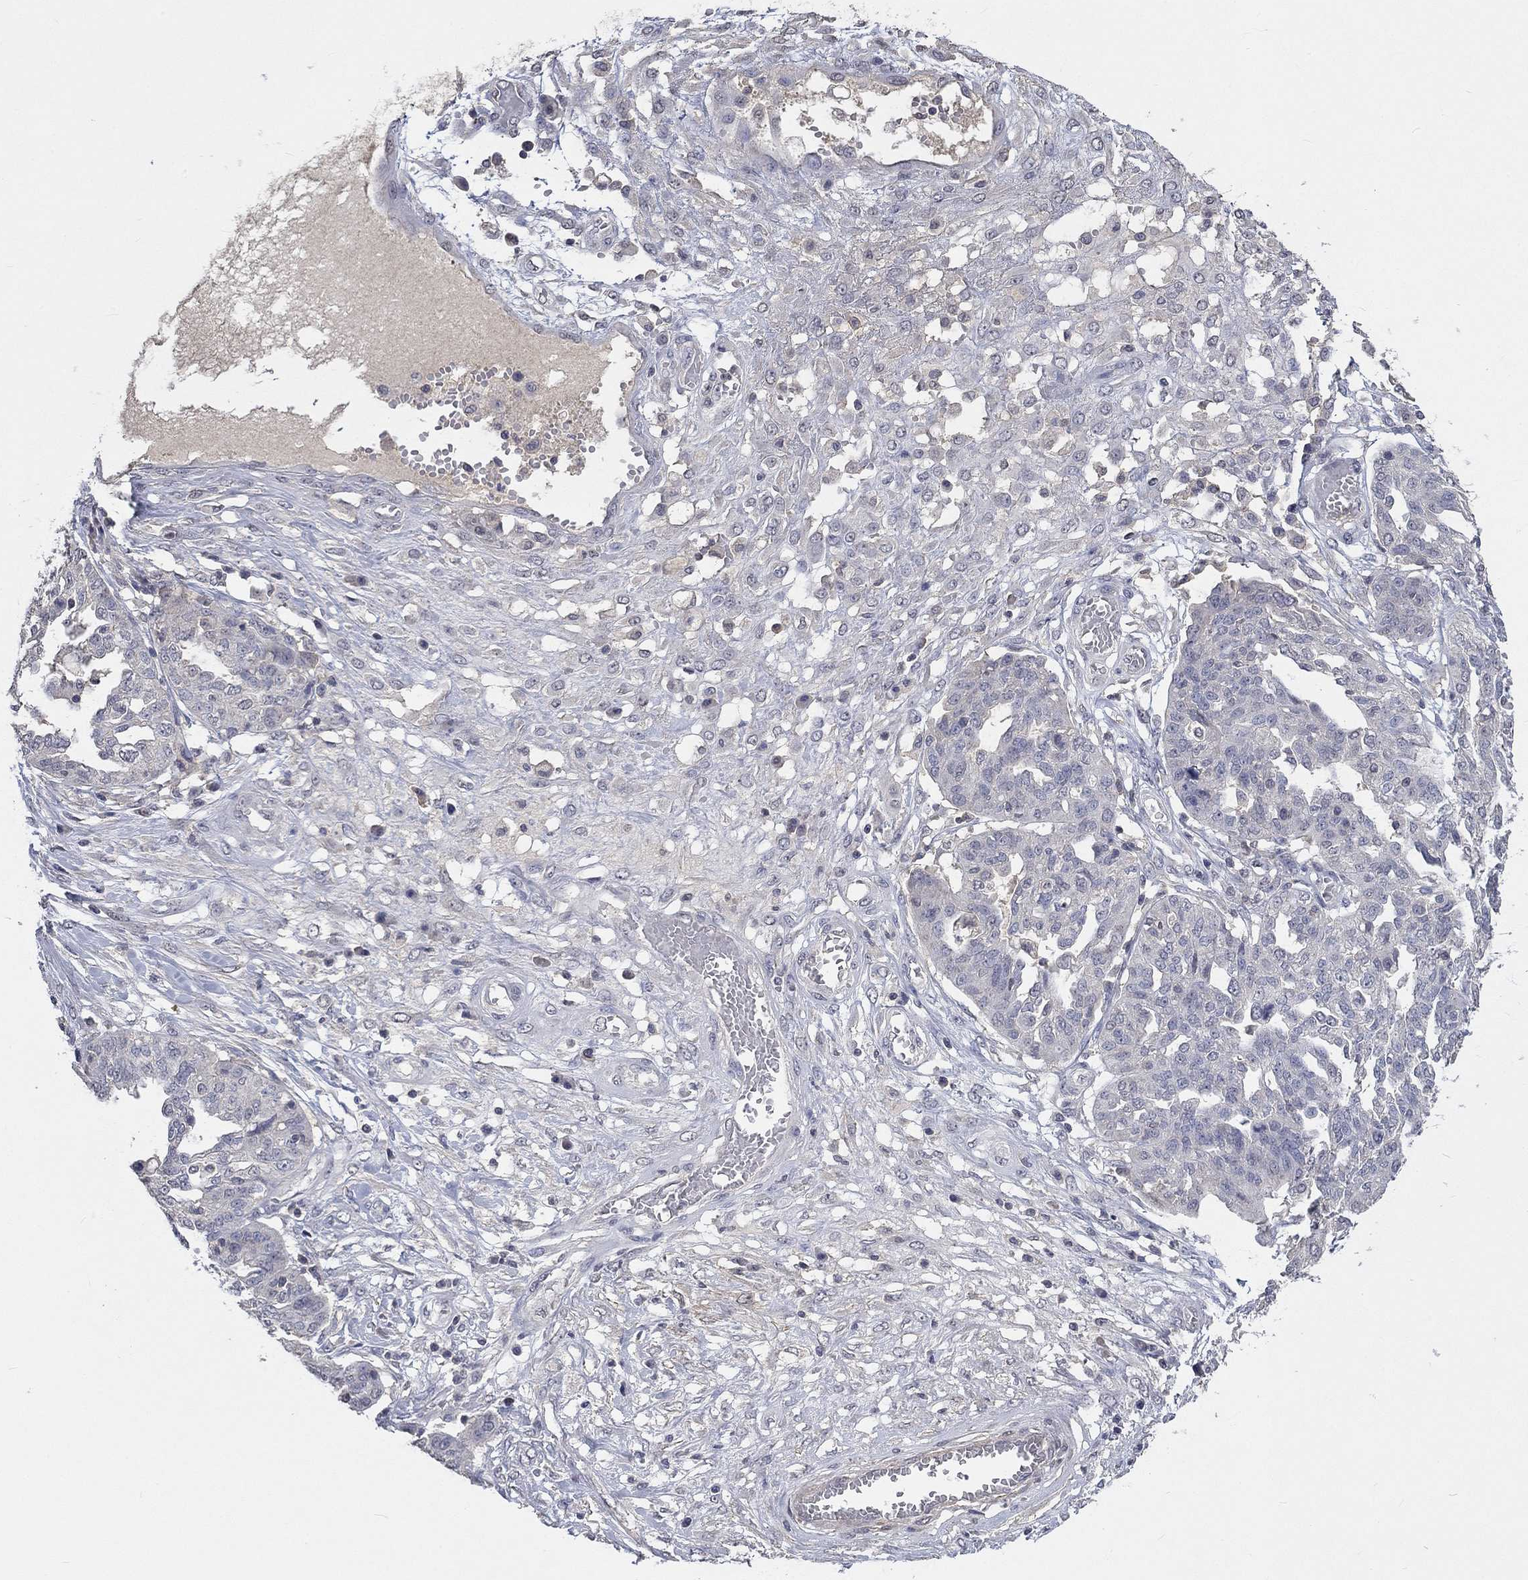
{"staining": {"intensity": "negative", "quantity": "none", "location": "none"}, "tissue": "ovarian cancer", "cell_type": "Tumor cells", "image_type": "cancer", "snomed": [{"axis": "morphology", "description": "Cystadenocarcinoma, serous, NOS"}, {"axis": "topography", "description": "Ovary"}], "caption": "An immunohistochemistry histopathology image of ovarian serous cystadenocarcinoma is shown. There is no staining in tumor cells of ovarian serous cystadenocarcinoma.", "gene": "ZBTB18", "patient": {"sex": "female", "age": 67}}